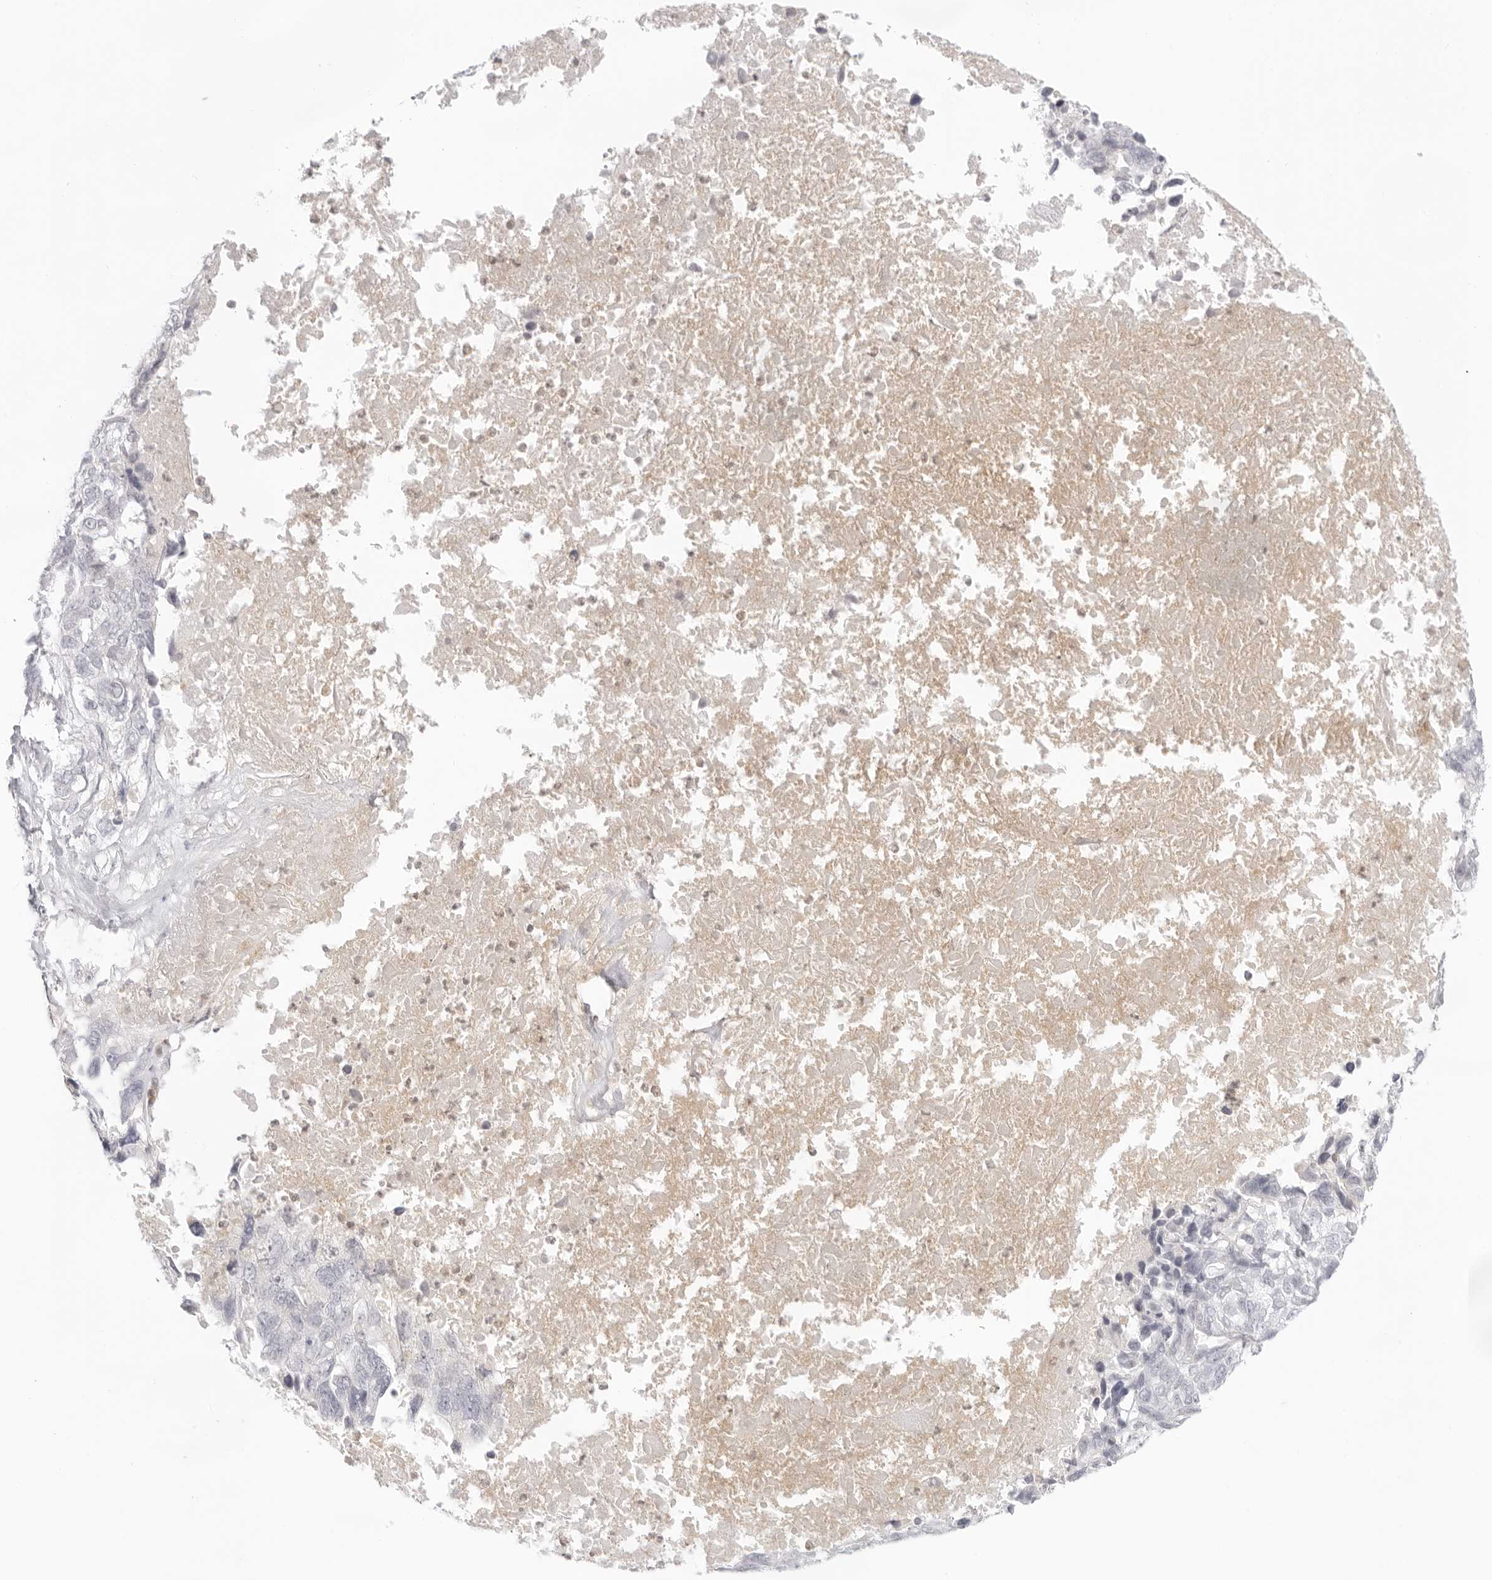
{"staining": {"intensity": "negative", "quantity": "none", "location": "none"}, "tissue": "ovarian cancer", "cell_type": "Tumor cells", "image_type": "cancer", "snomed": [{"axis": "morphology", "description": "Cystadenocarcinoma, serous, NOS"}, {"axis": "topography", "description": "Ovary"}], "caption": "DAB immunohistochemical staining of human ovarian cancer (serous cystadenocarcinoma) reveals no significant expression in tumor cells. (DAB (3,3'-diaminobenzidine) IHC visualized using brightfield microscopy, high magnification).", "gene": "TNFRSF14", "patient": {"sex": "female", "age": 79}}